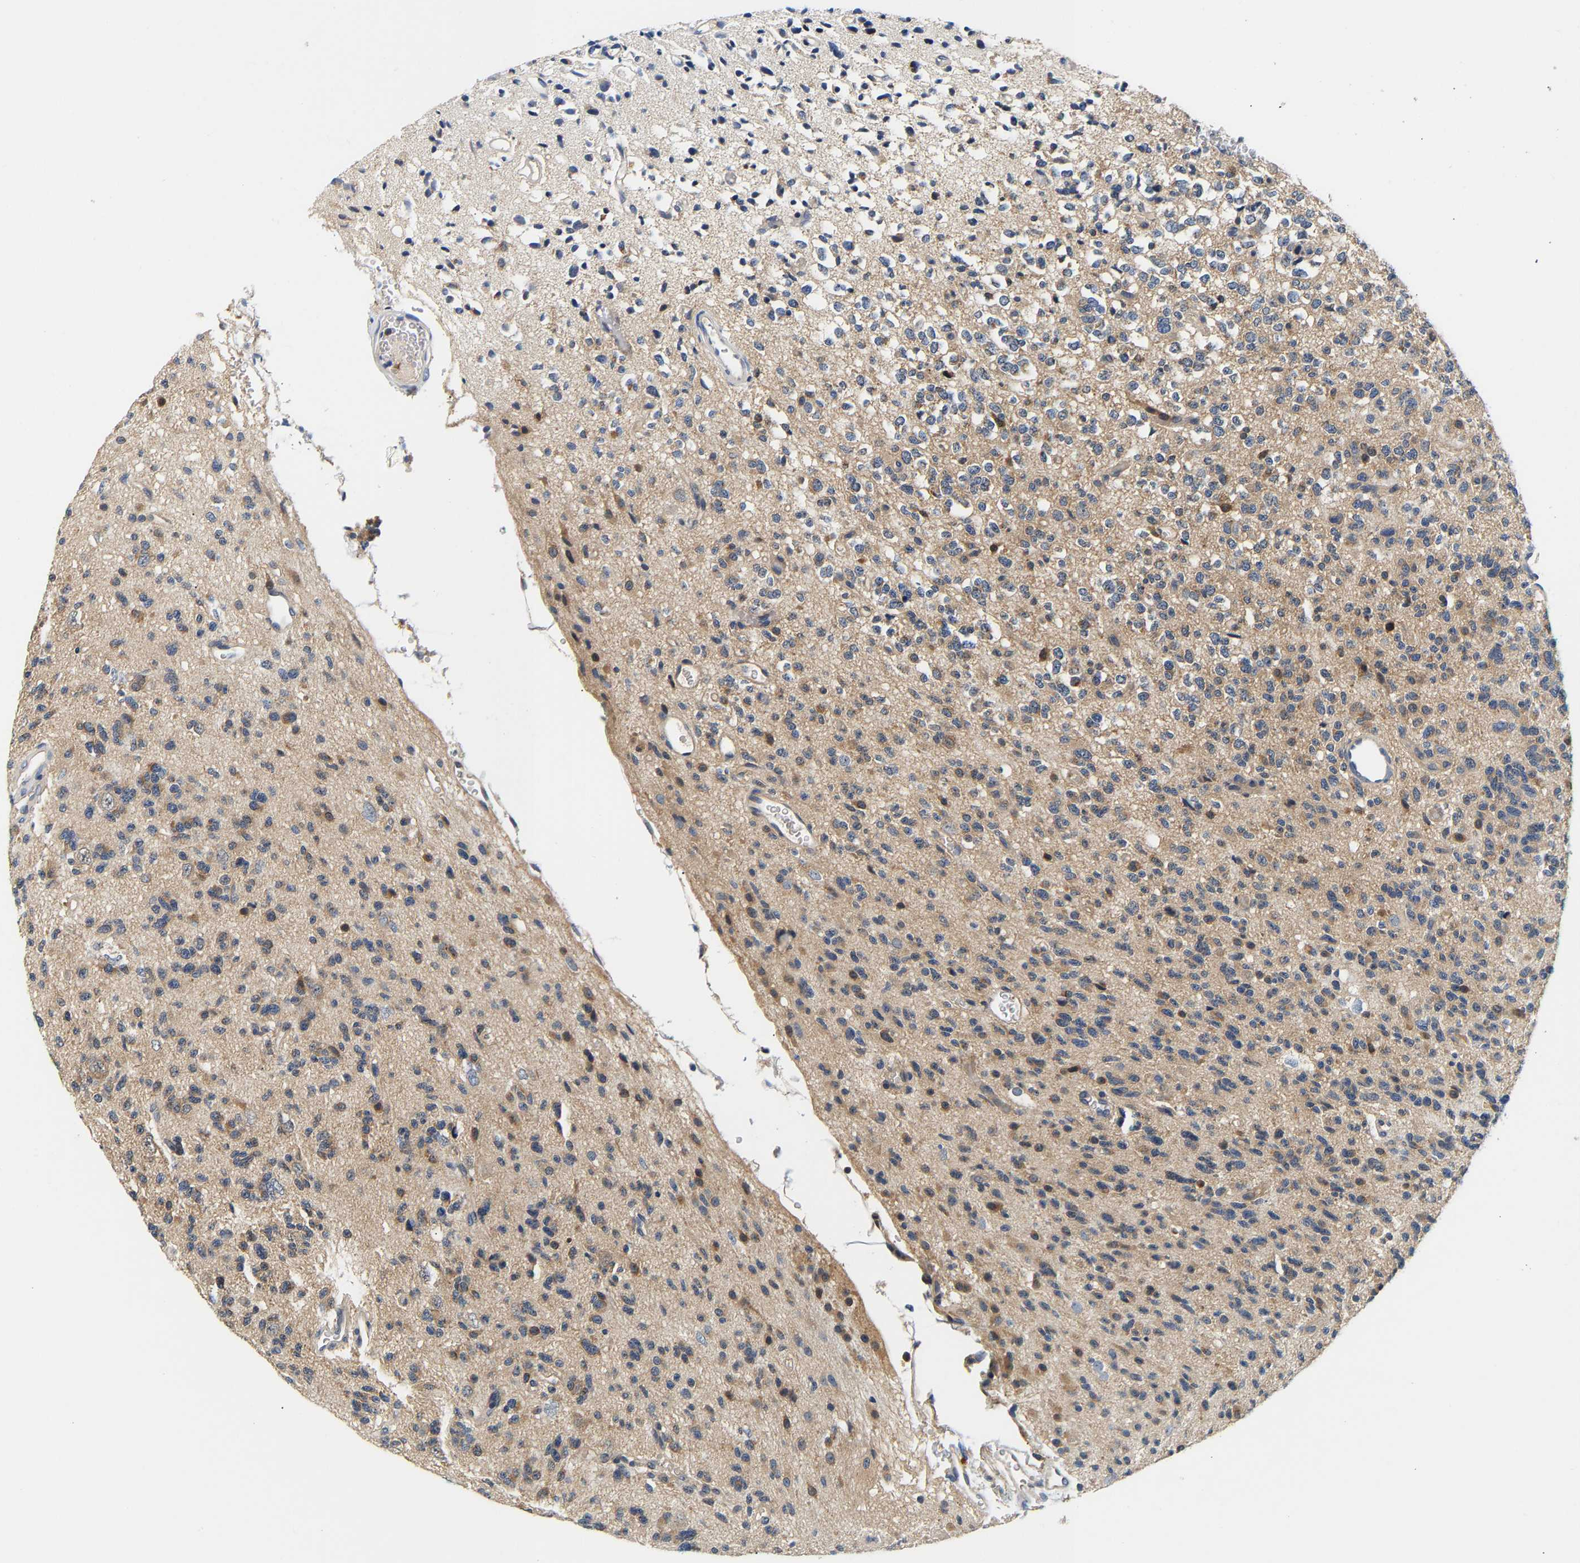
{"staining": {"intensity": "moderate", "quantity": "25%-75%", "location": "cytoplasmic/membranous"}, "tissue": "glioma", "cell_type": "Tumor cells", "image_type": "cancer", "snomed": [{"axis": "morphology", "description": "Glioma, malignant, Low grade"}, {"axis": "topography", "description": "Brain"}], "caption": "DAB (3,3'-diaminobenzidine) immunohistochemical staining of human malignant glioma (low-grade) displays moderate cytoplasmic/membranous protein expression in approximately 25%-75% of tumor cells.", "gene": "PPID", "patient": {"sex": "male", "age": 38}}